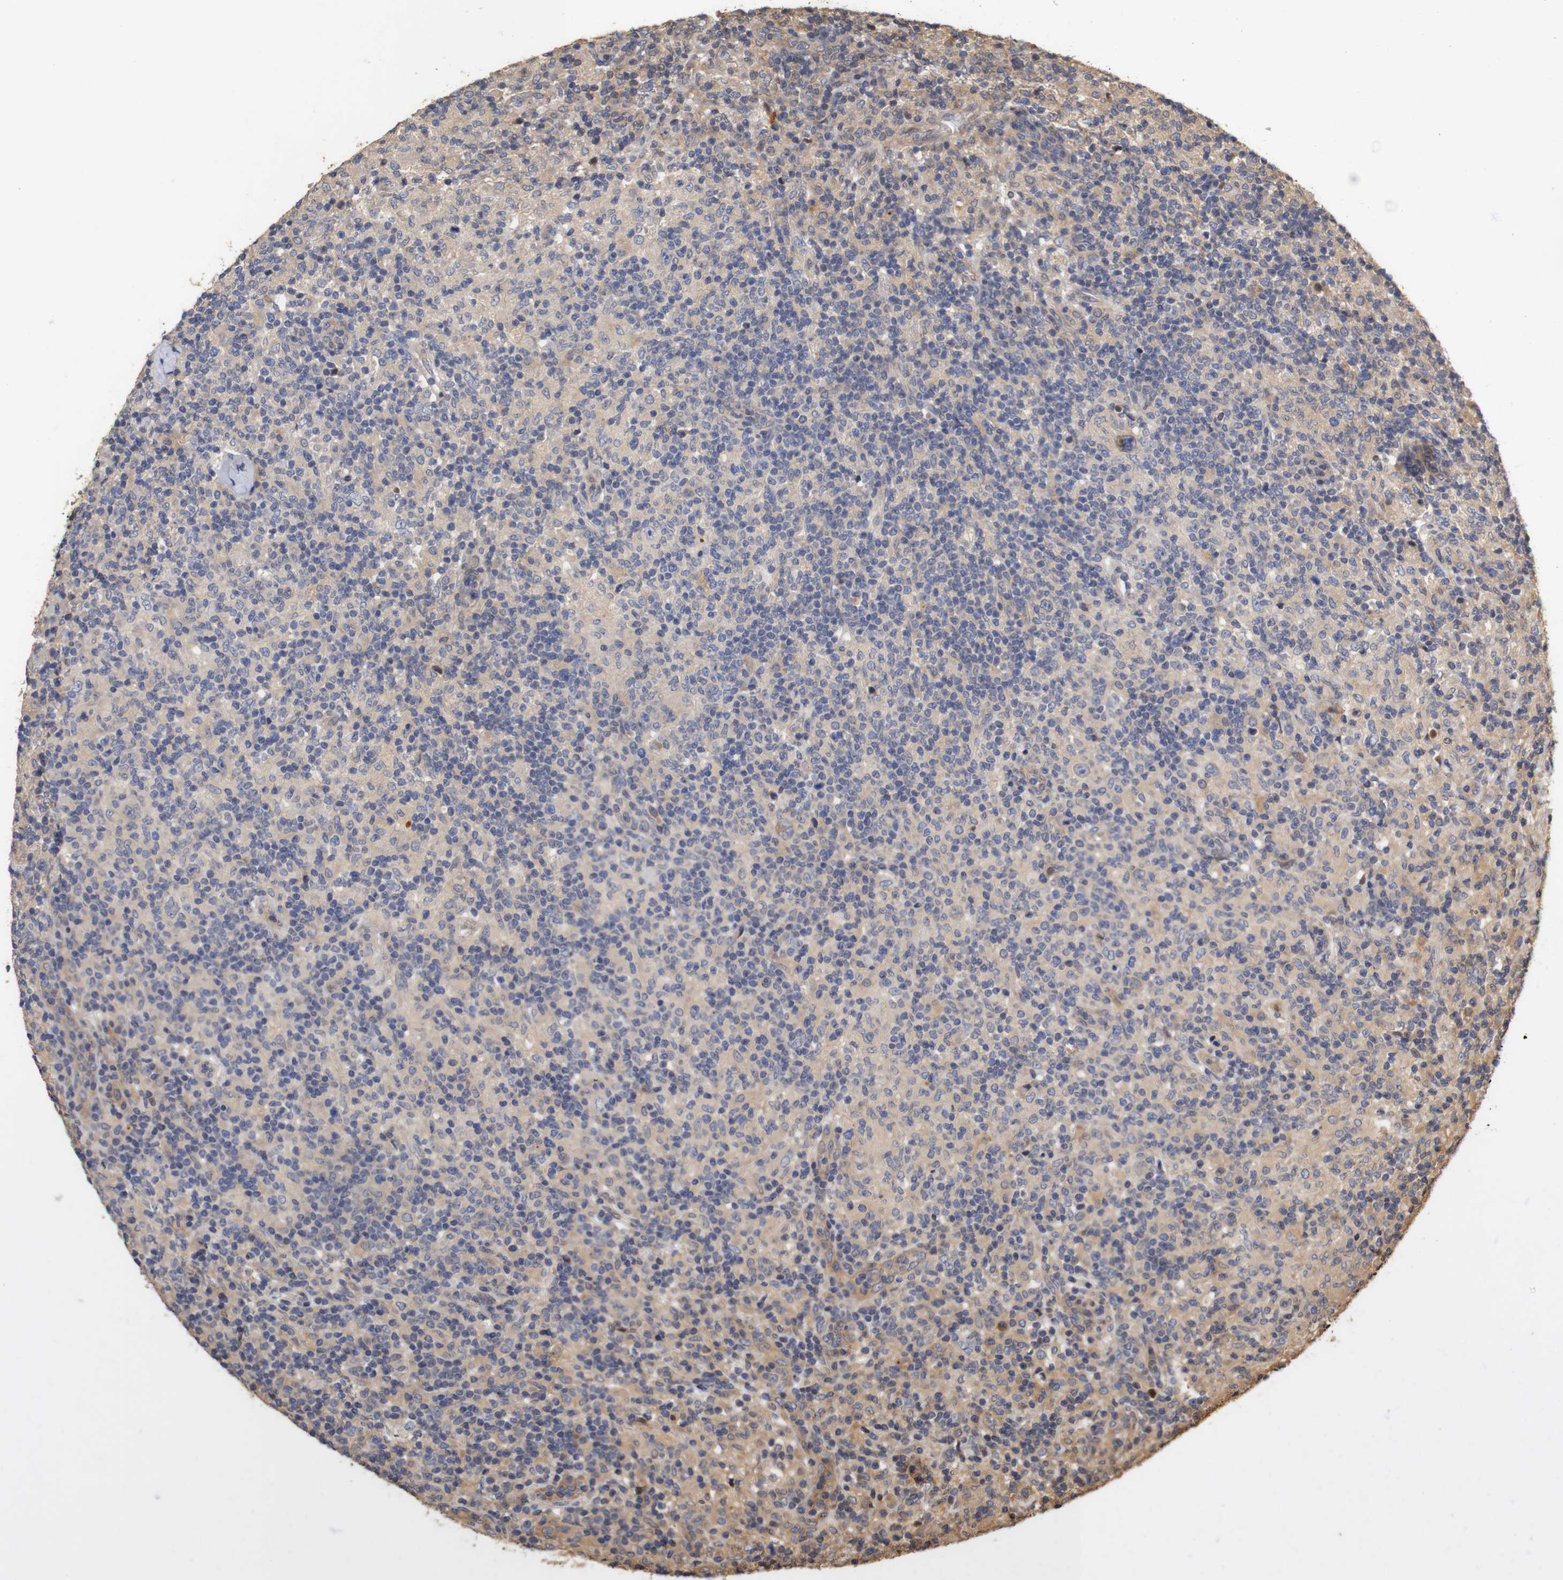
{"staining": {"intensity": "weak", "quantity": "<25%", "location": "cytoplasmic/membranous"}, "tissue": "lymphoma", "cell_type": "Tumor cells", "image_type": "cancer", "snomed": [{"axis": "morphology", "description": "Hodgkin's disease, NOS"}, {"axis": "topography", "description": "Lymph node"}], "caption": "There is no significant positivity in tumor cells of Hodgkin's disease.", "gene": "PTPN14", "patient": {"sex": "male", "age": 70}}